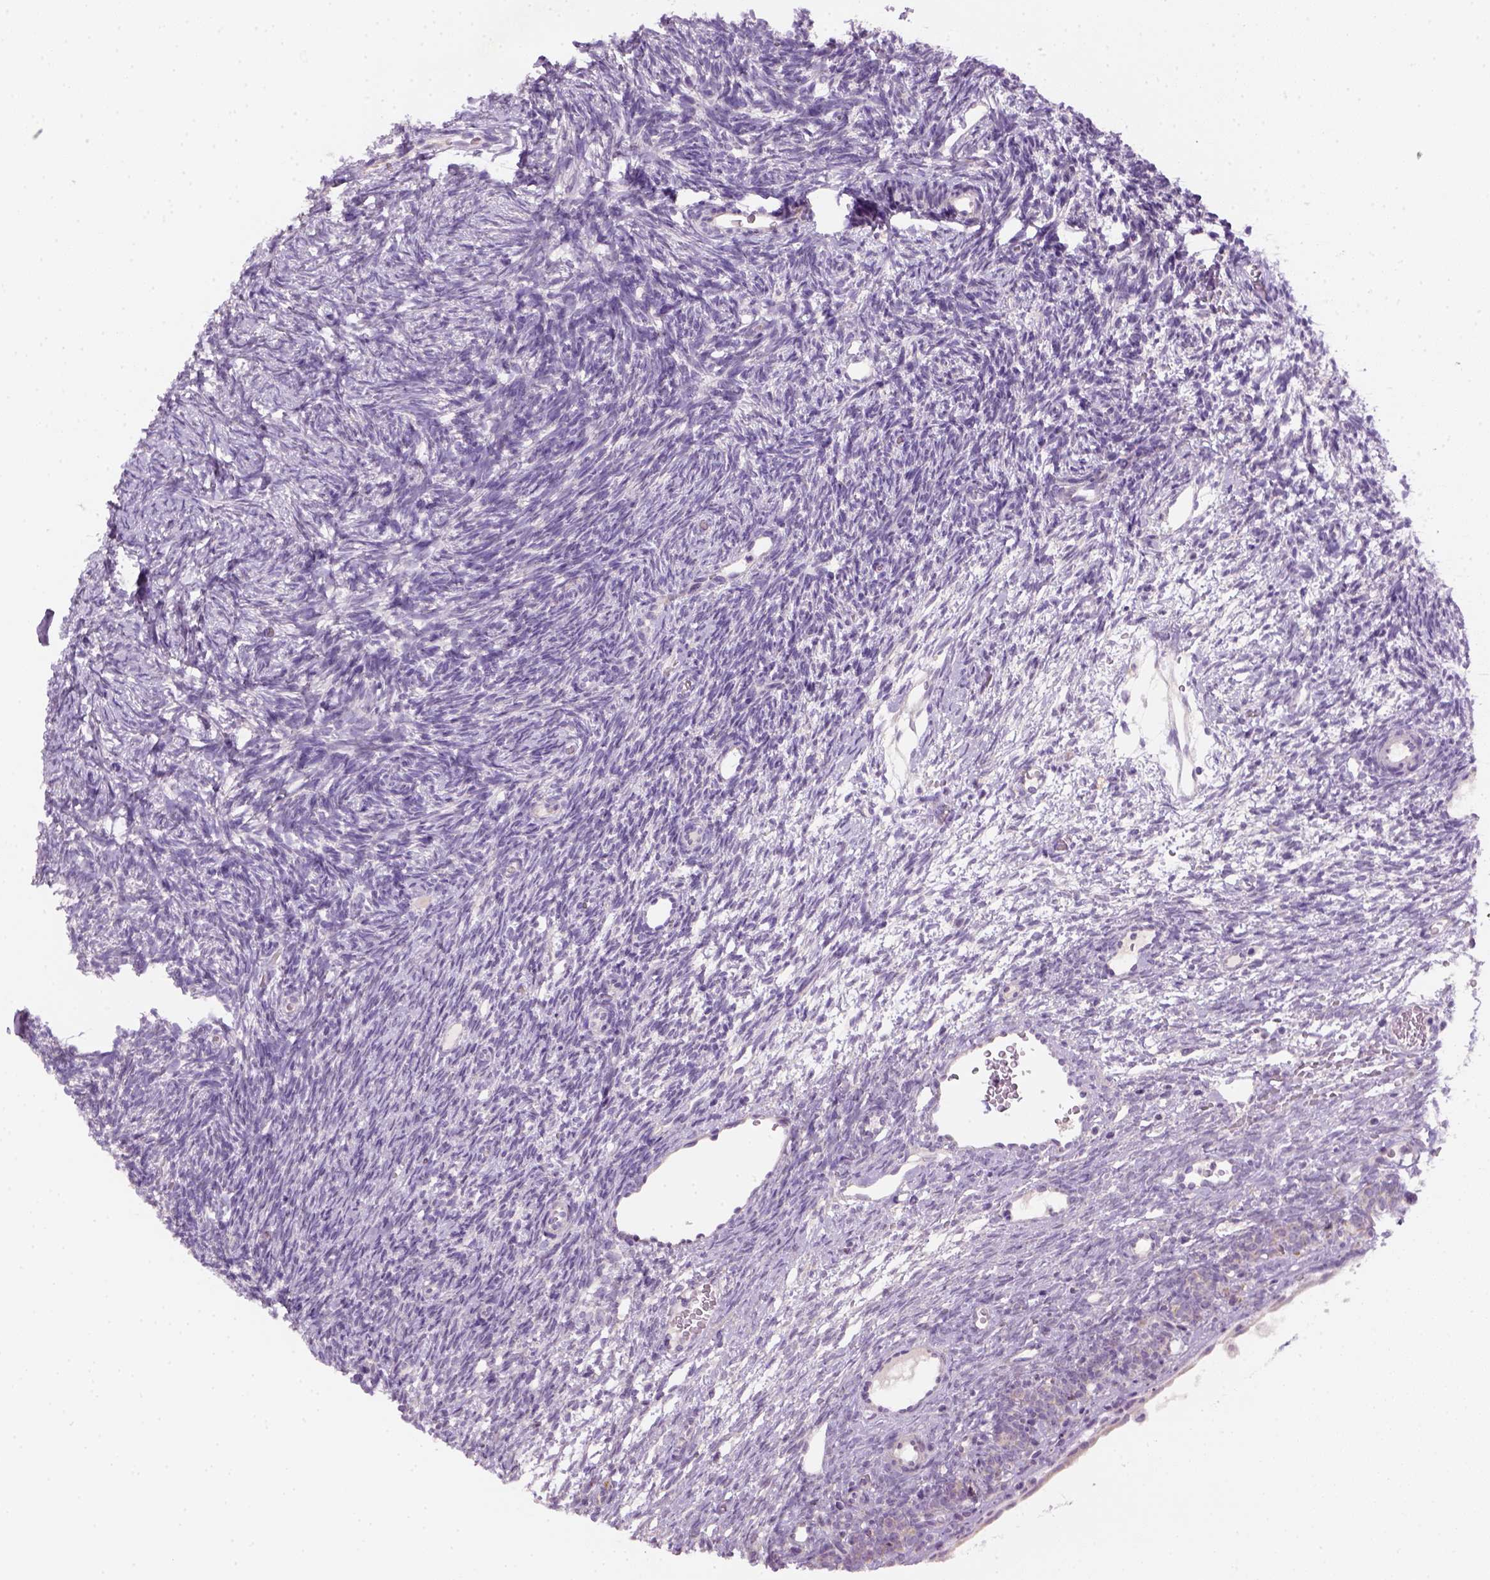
{"staining": {"intensity": "negative", "quantity": "none", "location": "none"}, "tissue": "ovary", "cell_type": "Follicle cells", "image_type": "normal", "snomed": [{"axis": "morphology", "description": "Normal tissue, NOS"}, {"axis": "topography", "description": "Ovary"}], "caption": "Immunohistochemistry histopathology image of normal ovary: human ovary stained with DAB (3,3'-diaminobenzidine) exhibits no significant protein positivity in follicle cells.", "gene": "NUDT6", "patient": {"sex": "female", "age": 34}}